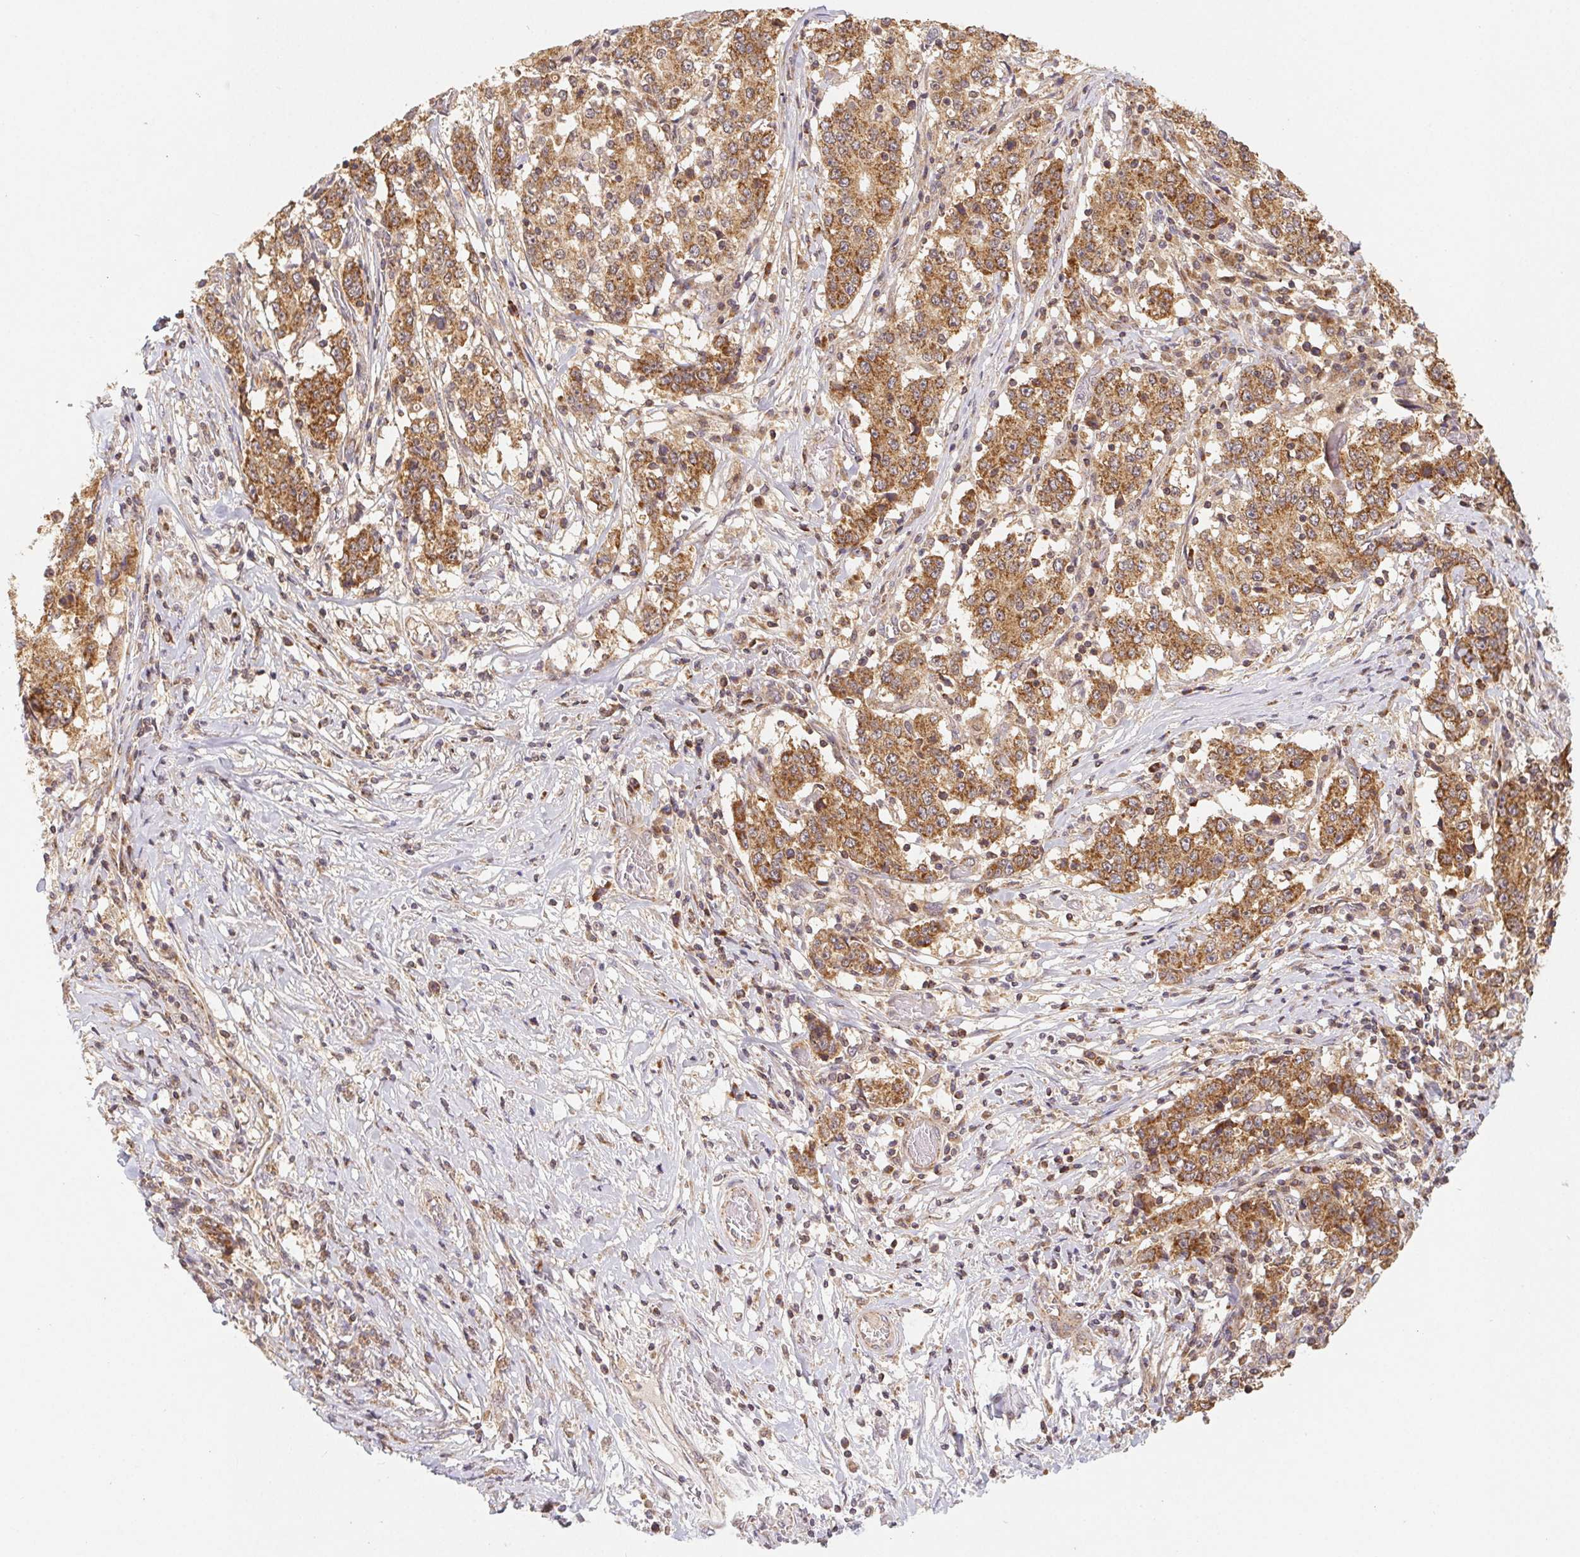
{"staining": {"intensity": "moderate", "quantity": ">75%", "location": "cytoplasmic/membranous"}, "tissue": "stomach cancer", "cell_type": "Tumor cells", "image_type": "cancer", "snomed": [{"axis": "morphology", "description": "Adenocarcinoma, NOS"}, {"axis": "topography", "description": "Stomach"}], "caption": "Tumor cells exhibit medium levels of moderate cytoplasmic/membranous expression in about >75% of cells in human adenocarcinoma (stomach). (DAB IHC, brown staining for protein, blue staining for nuclei).", "gene": "MTHFD1", "patient": {"sex": "male", "age": 59}}